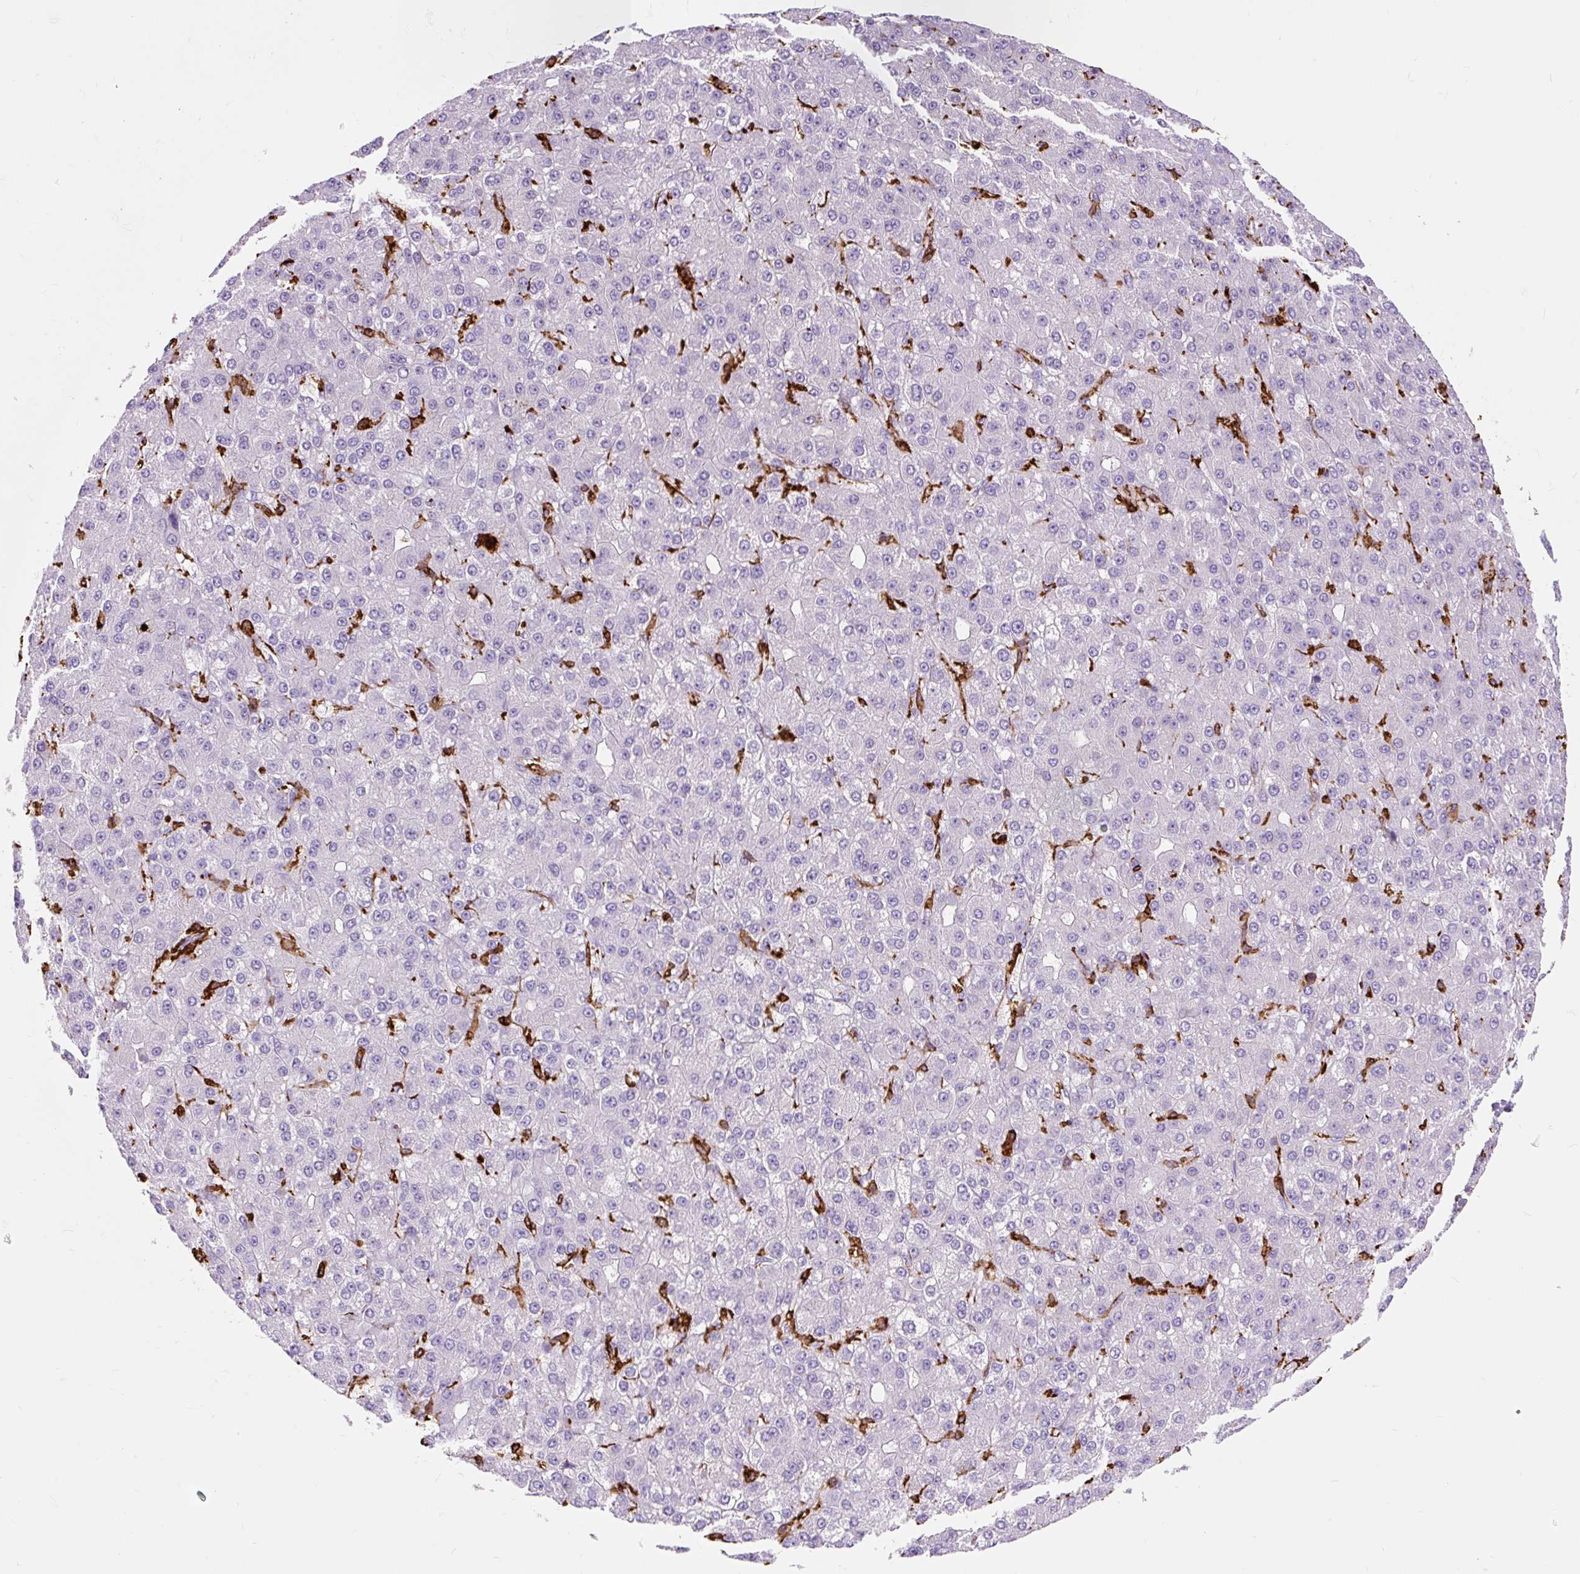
{"staining": {"intensity": "negative", "quantity": "none", "location": "none"}, "tissue": "liver cancer", "cell_type": "Tumor cells", "image_type": "cancer", "snomed": [{"axis": "morphology", "description": "Carcinoma, Hepatocellular, NOS"}, {"axis": "topography", "description": "Liver"}], "caption": "IHC of liver cancer (hepatocellular carcinoma) reveals no expression in tumor cells.", "gene": "HLA-DRA", "patient": {"sex": "male", "age": 67}}